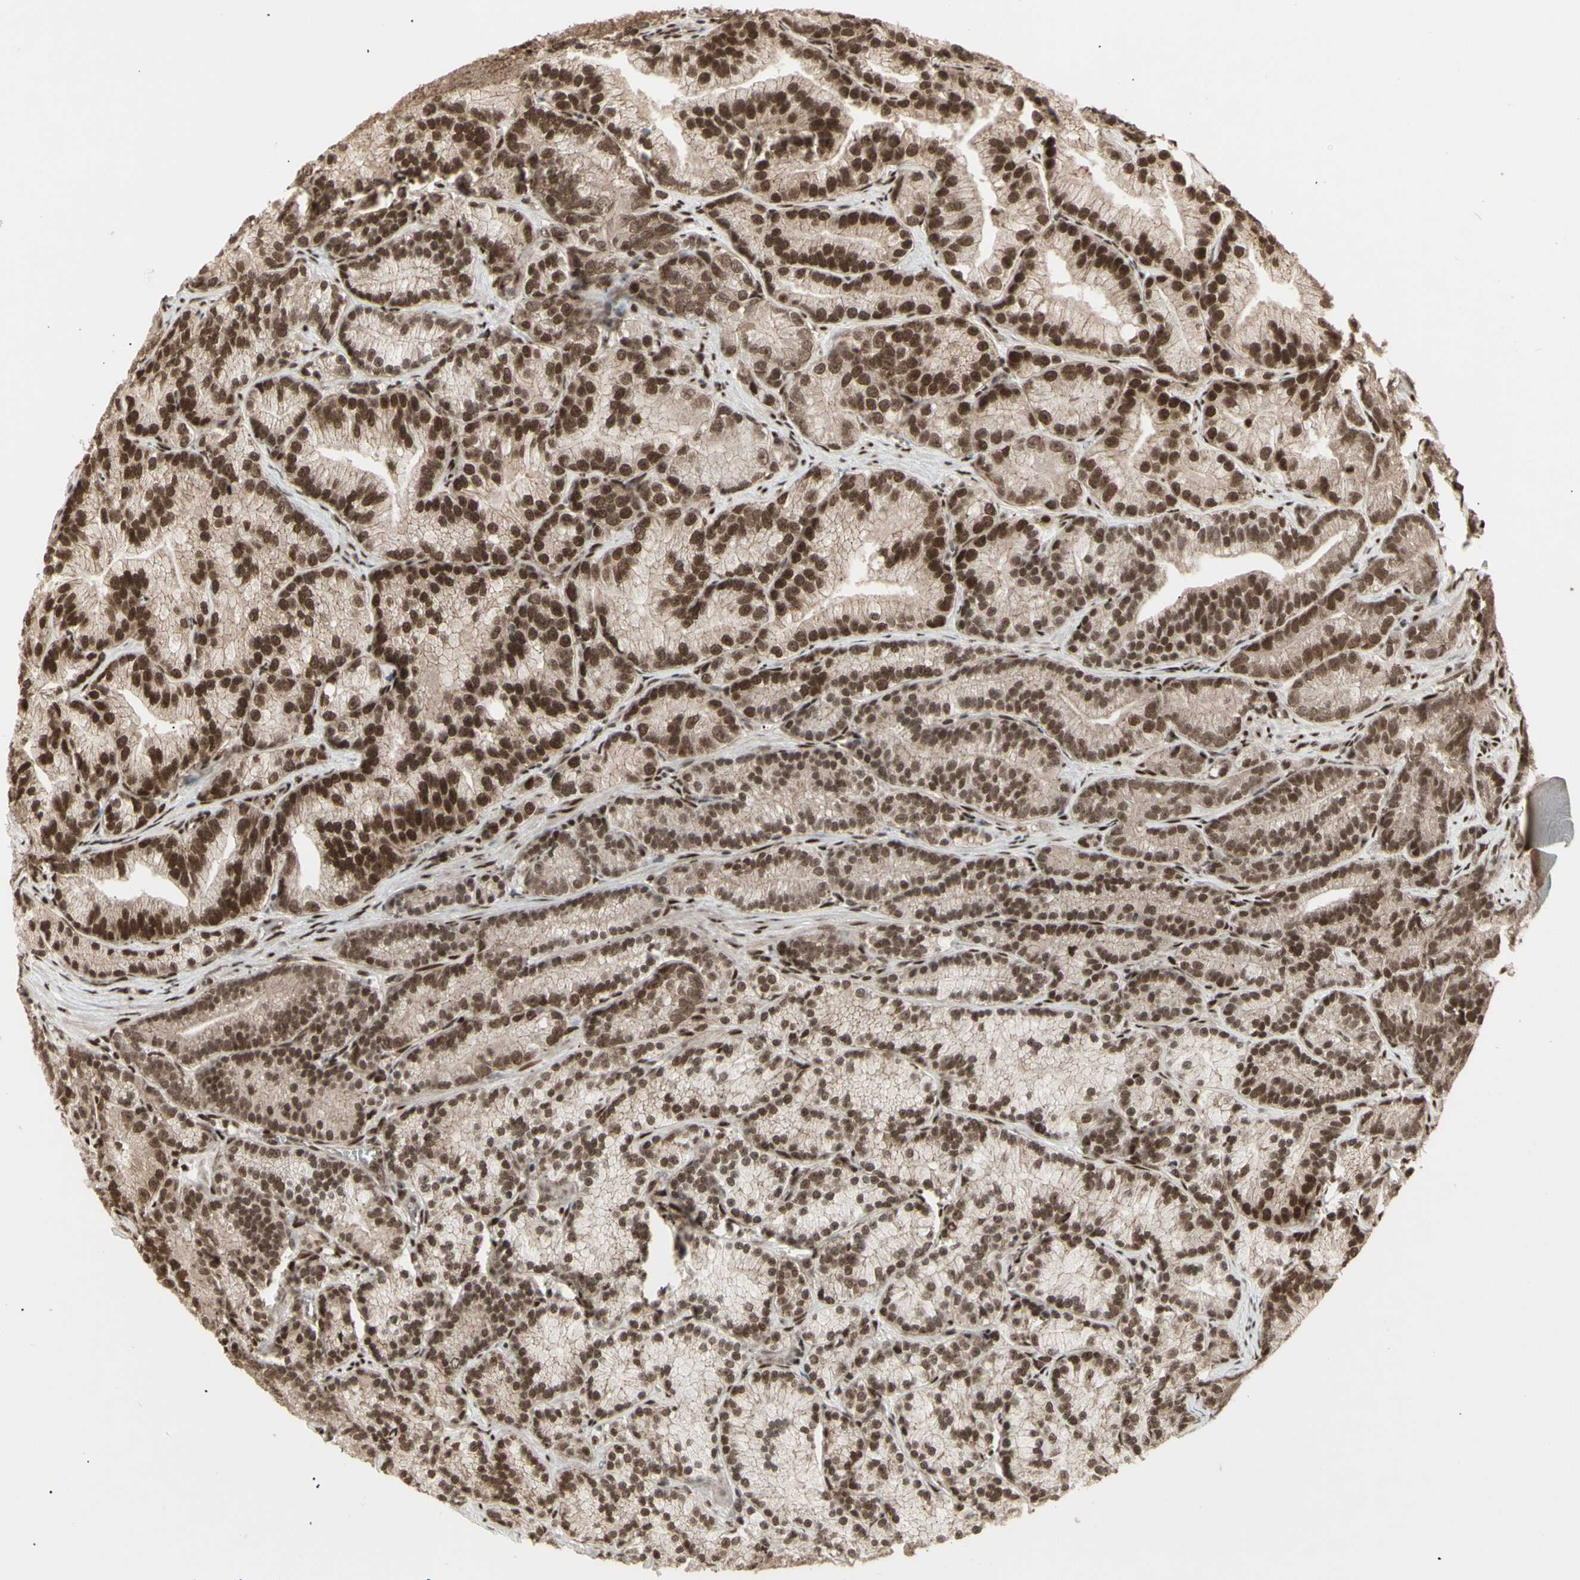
{"staining": {"intensity": "strong", "quantity": ">75%", "location": "cytoplasmic/membranous,nuclear"}, "tissue": "prostate cancer", "cell_type": "Tumor cells", "image_type": "cancer", "snomed": [{"axis": "morphology", "description": "Adenocarcinoma, Low grade"}, {"axis": "topography", "description": "Prostate"}], "caption": "IHC of prostate cancer reveals high levels of strong cytoplasmic/membranous and nuclear positivity in approximately >75% of tumor cells. The staining is performed using DAB (3,3'-diaminobenzidine) brown chromogen to label protein expression. The nuclei are counter-stained blue using hematoxylin.", "gene": "CBX1", "patient": {"sex": "male", "age": 89}}